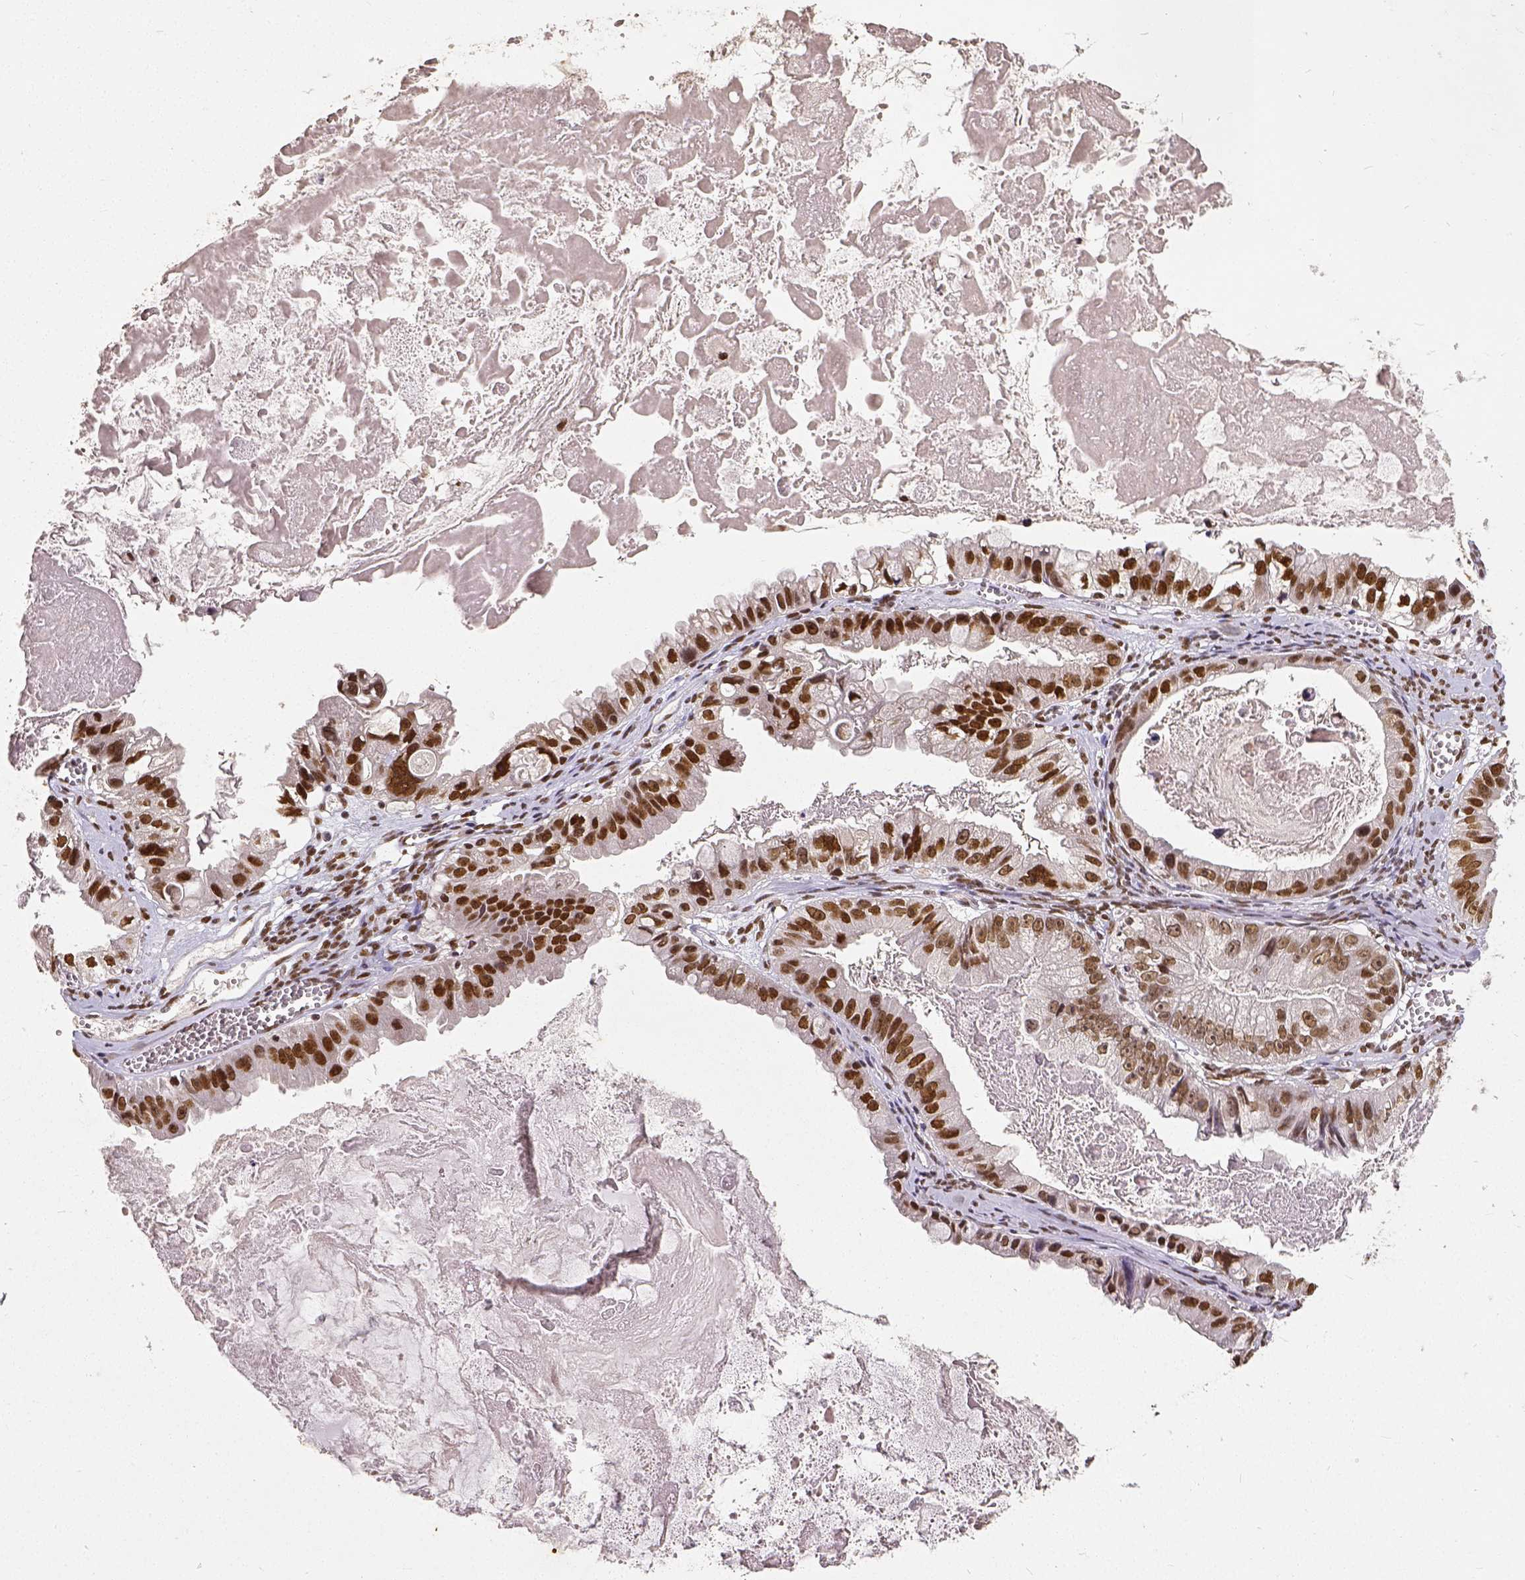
{"staining": {"intensity": "strong", "quantity": ">75%", "location": "nuclear"}, "tissue": "ovarian cancer", "cell_type": "Tumor cells", "image_type": "cancer", "snomed": [{"axis": "morphology", "description": "Cystadenocarcinoma, mucinous, NOS"}, {"axis": "topography", "description": "Ovary"}], "caption": "An image of human ovarian cancer (mucinous cystadenocarcinoma) stained for a protein demonstrates strong nuclear brown staining in tumor cells.", "gene": "ATRX", "patient": {"sex": "female", "age": 61}}